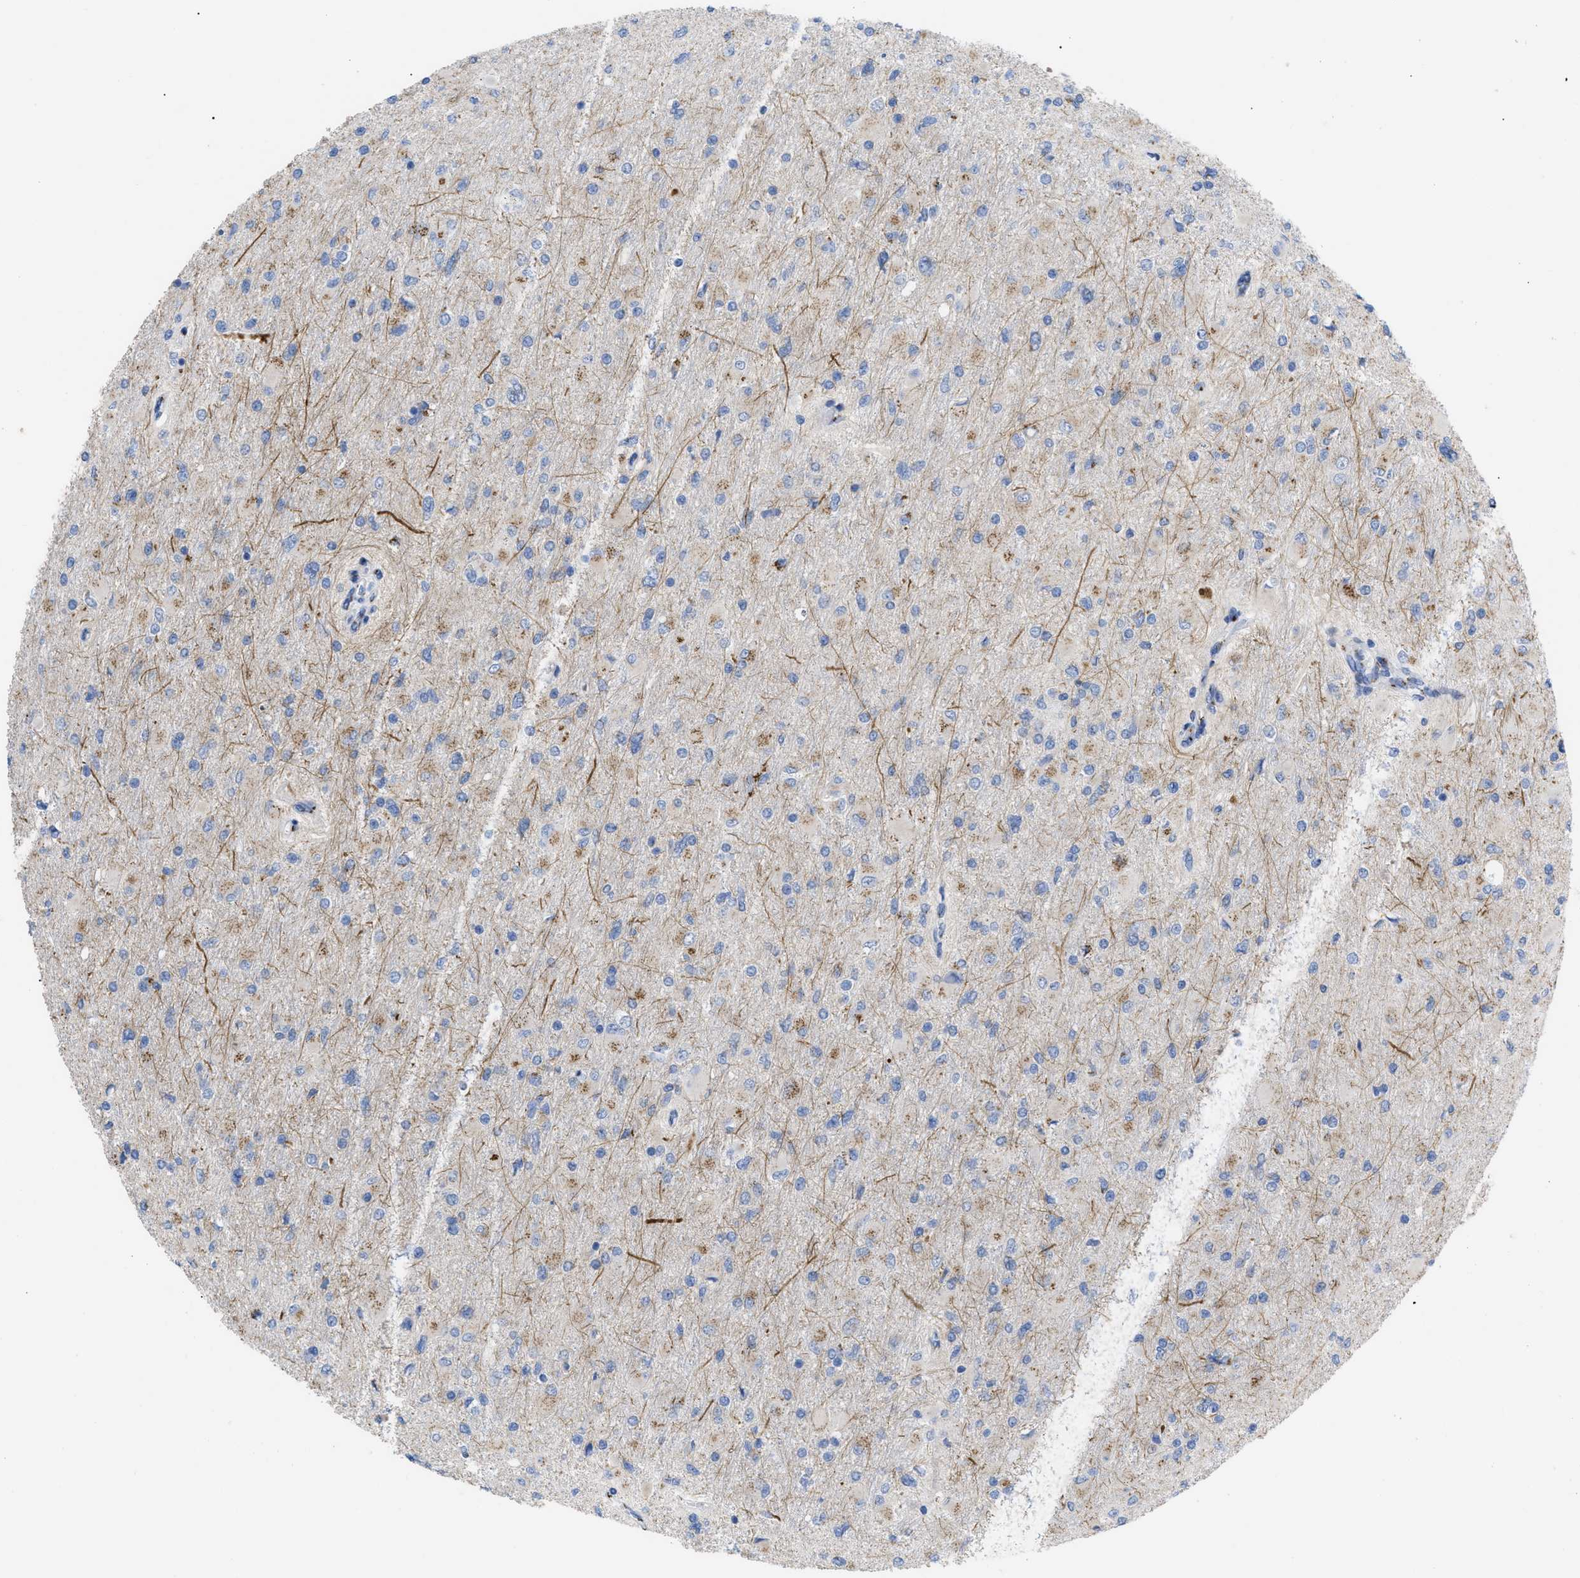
{"staining": {"intensity": "moderate", "quantity": "<25%", "location": "cytoplasmic/membranous"}, "tissue": "glioma", "cell_type": "Tumor cells", "image_type": "cancer", "snomed": [{"axis": "morphology", "description": "Glioma, malignant, High grade"}, {"axis": "topography", "description": "Cerebral cortex"}], "caption": "A histopathology image of human glioma stained for a protein reveals moderate cytoplasmic/membranous brown staining in tumor cells.", "gene": "TMEM17", "patient": {"sex": "female", "age": 36}}